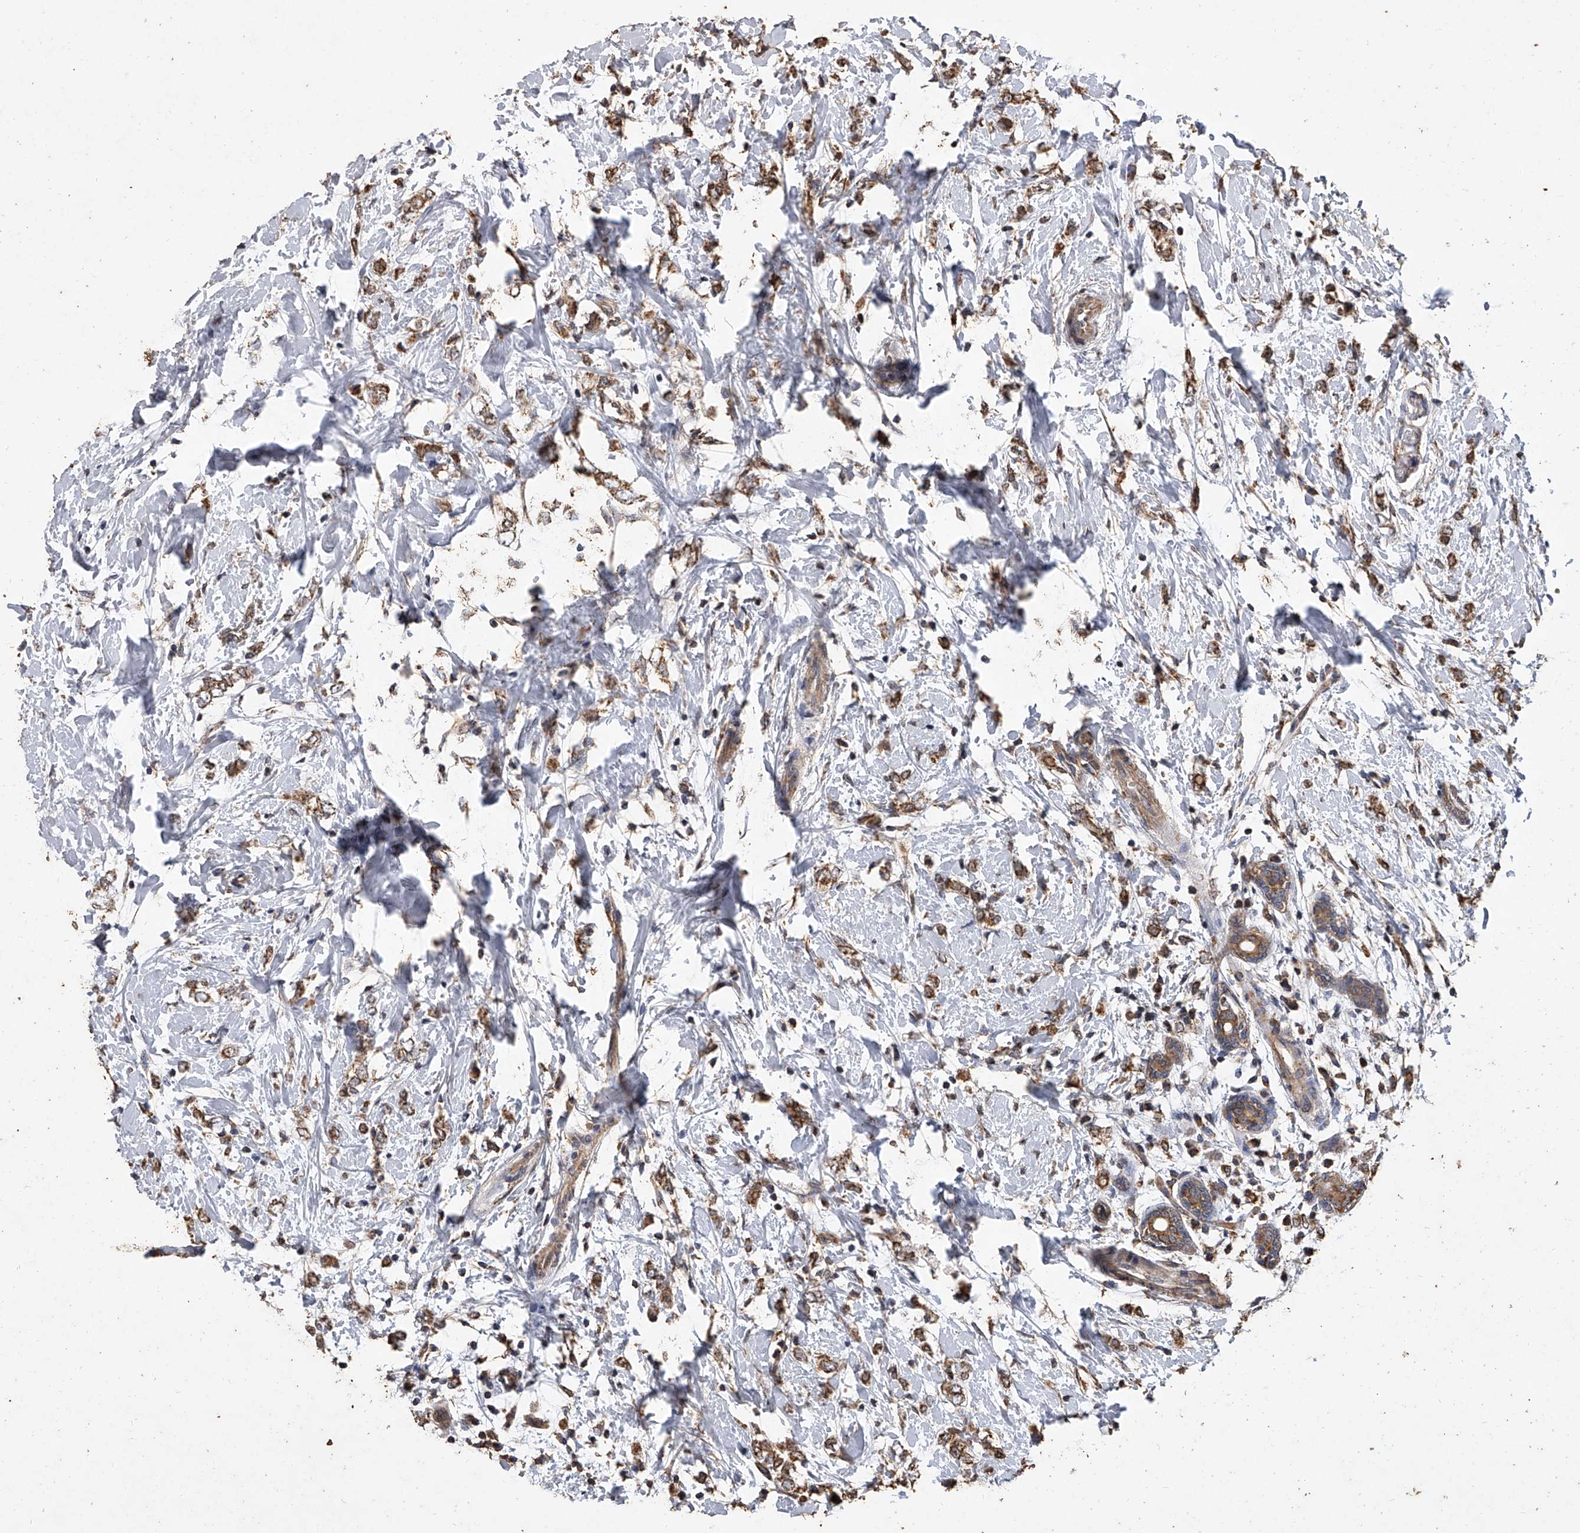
{"staining": {"intensity": "moderate", "quantity": ">75%", "location": "cytoplasmic/membranous"}, "tissue": "breast cancer", "cell_type": "Tumor cells", "image_type": "cancer", "snomed": [{"axis": "morphology", "description": "Normal tissue, NOS"}, {"axis": "morphology", "description": "Lobular carcinoma"}, {"axis": "topography", "description": "Breast"}], "caption": "Brown immunohistochemical staining in human lobular carcinoma (breast) exhibits moderate cytoplasmic/membranous staining in about >75% of tumor cells.", "gene": "MRPL28", "patient": {"sex": "female", "age": 47}}